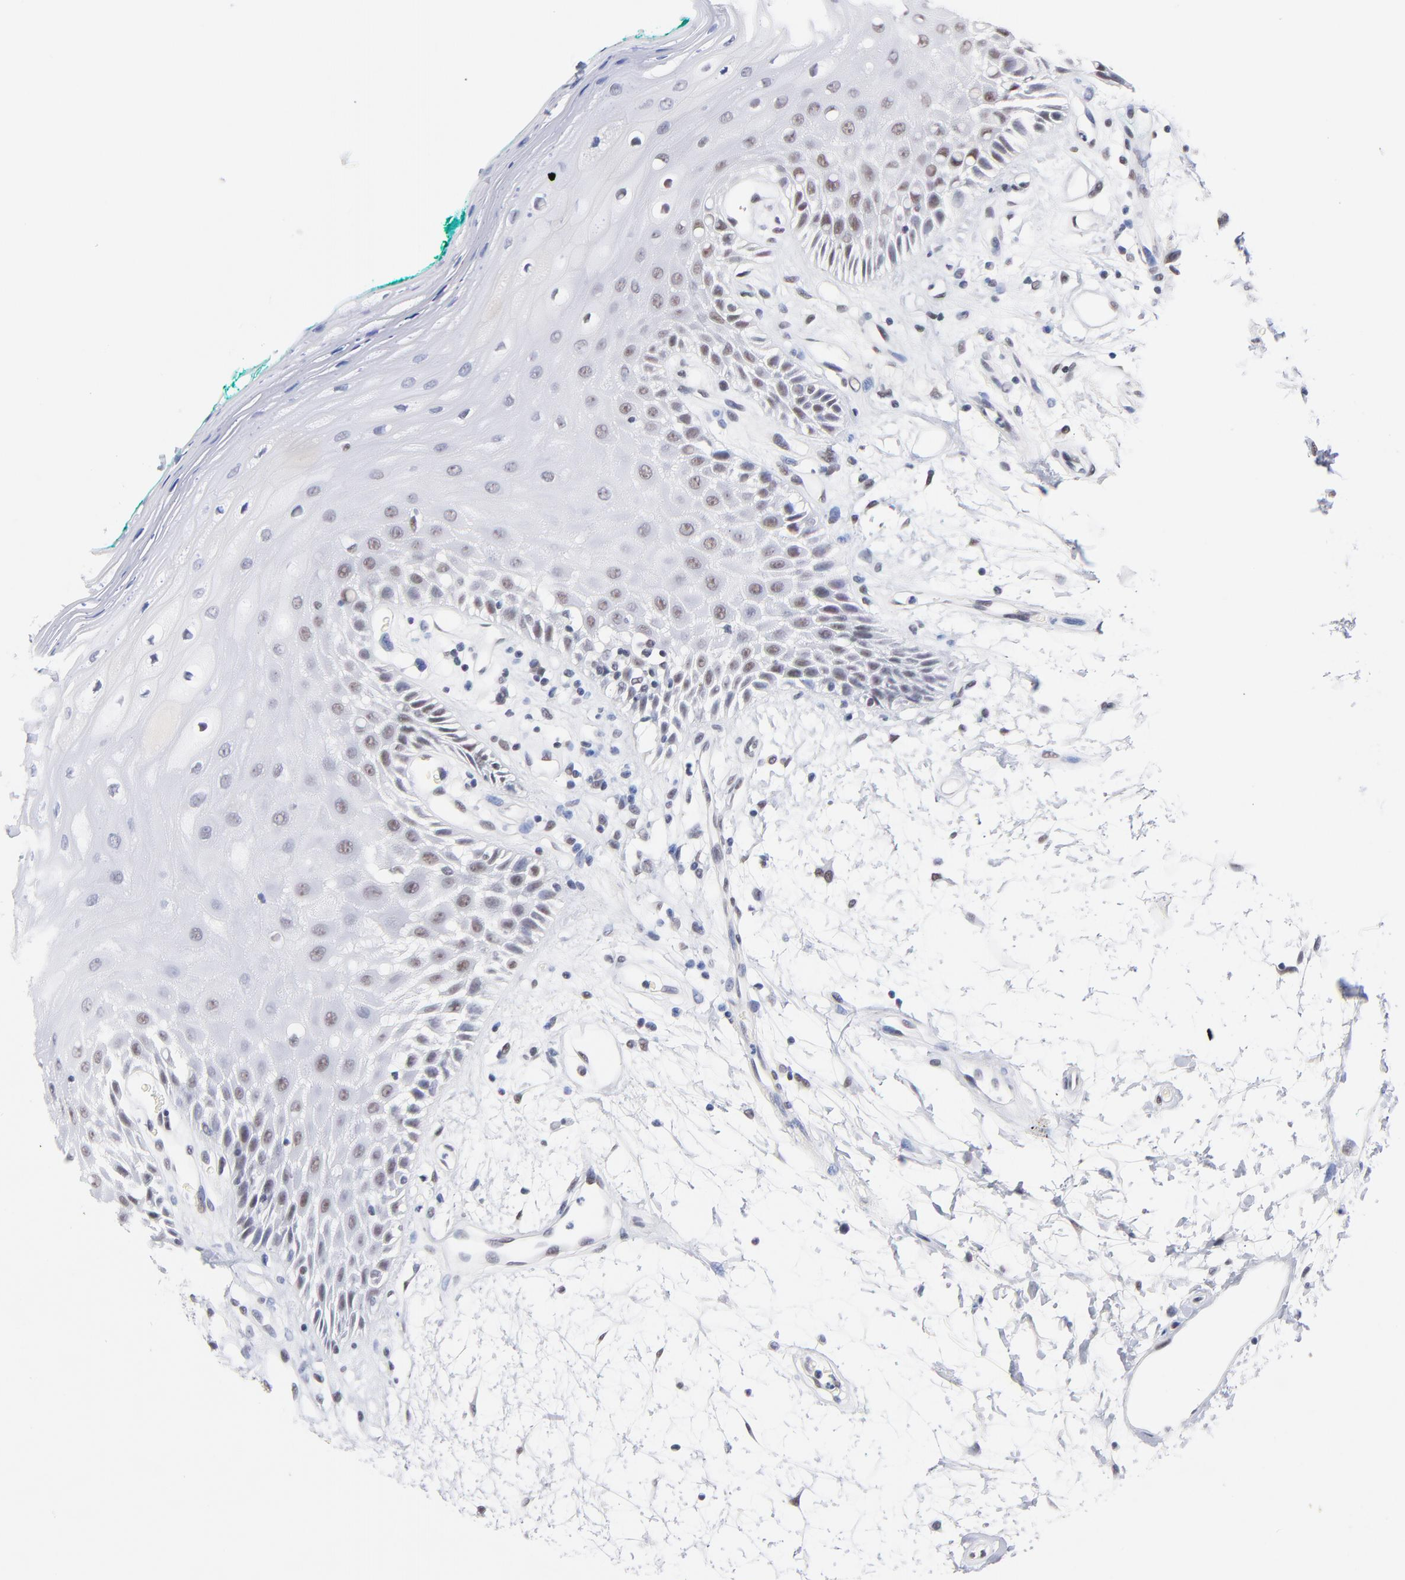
{"staining": {"intensity": "weak", "quantity": "<25%", "location": "nuclear"}, "tissue": "oral mucosa", "cell_type": "Squamous epithelial cells", "image_type": "normal", "snomed": [{"axis": "morphology", "description": "Normal tissue, NOS"}, {"axis": "morphology", "description": "Squamous cell carcinoma, NOS"}, {"axis": "topography", "description": "Skeletal muscle"}, {"axis": "topography", "description": "Oral tissue"}, {"axis": "topography", "description": "Head-Neck"}], "caption": "DAB immunohistochemical staining of unremarkable human oral mucosa exhibits no significant staining in squamous epithelial cells.", "gene": "ZNF74", "patient": {"sex": "female", "age": 84}}